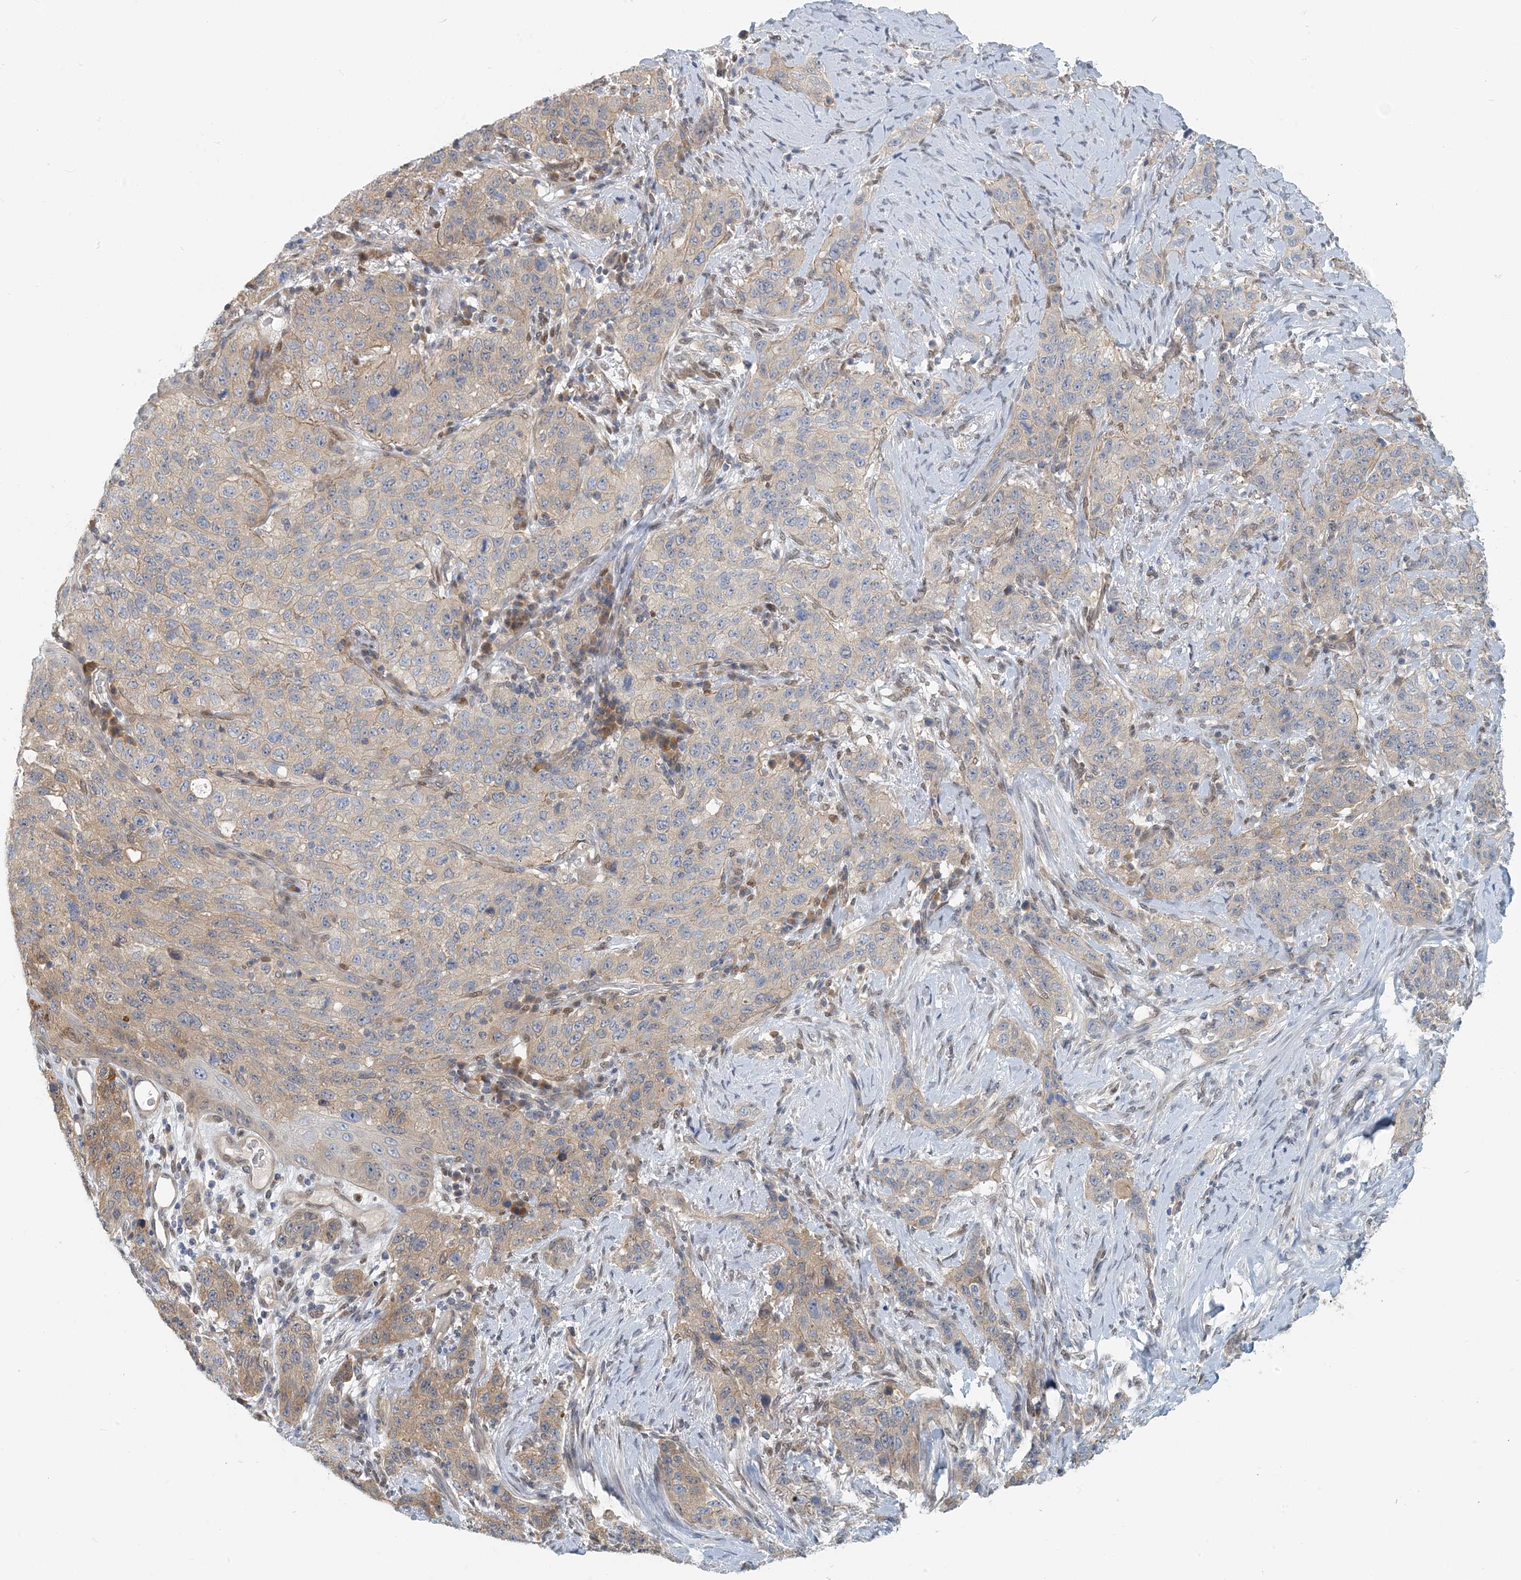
{"staining": {"intensity": "weak", "quantity": "25%-75%", "location": "cytoplasmic/membranous"}, "tissue": "stomach cancer", "cell_type": "Tumor cells", "image_type": "cancer", "snomed": [{"axis": "morphology", "description": "Adenocarcinoma, NOS"}, {"axis": "topography", "description": "Stomach"}], "caption": "The photomicrograph reveals immunohistochemical staining of stomach cancer. There is weak cytoplasmic/membranous staining is present in approximately 25%-75% of tumor cells.", "gene": "ZC3H12A", "patient": {"sex": "male", "age": 48}}